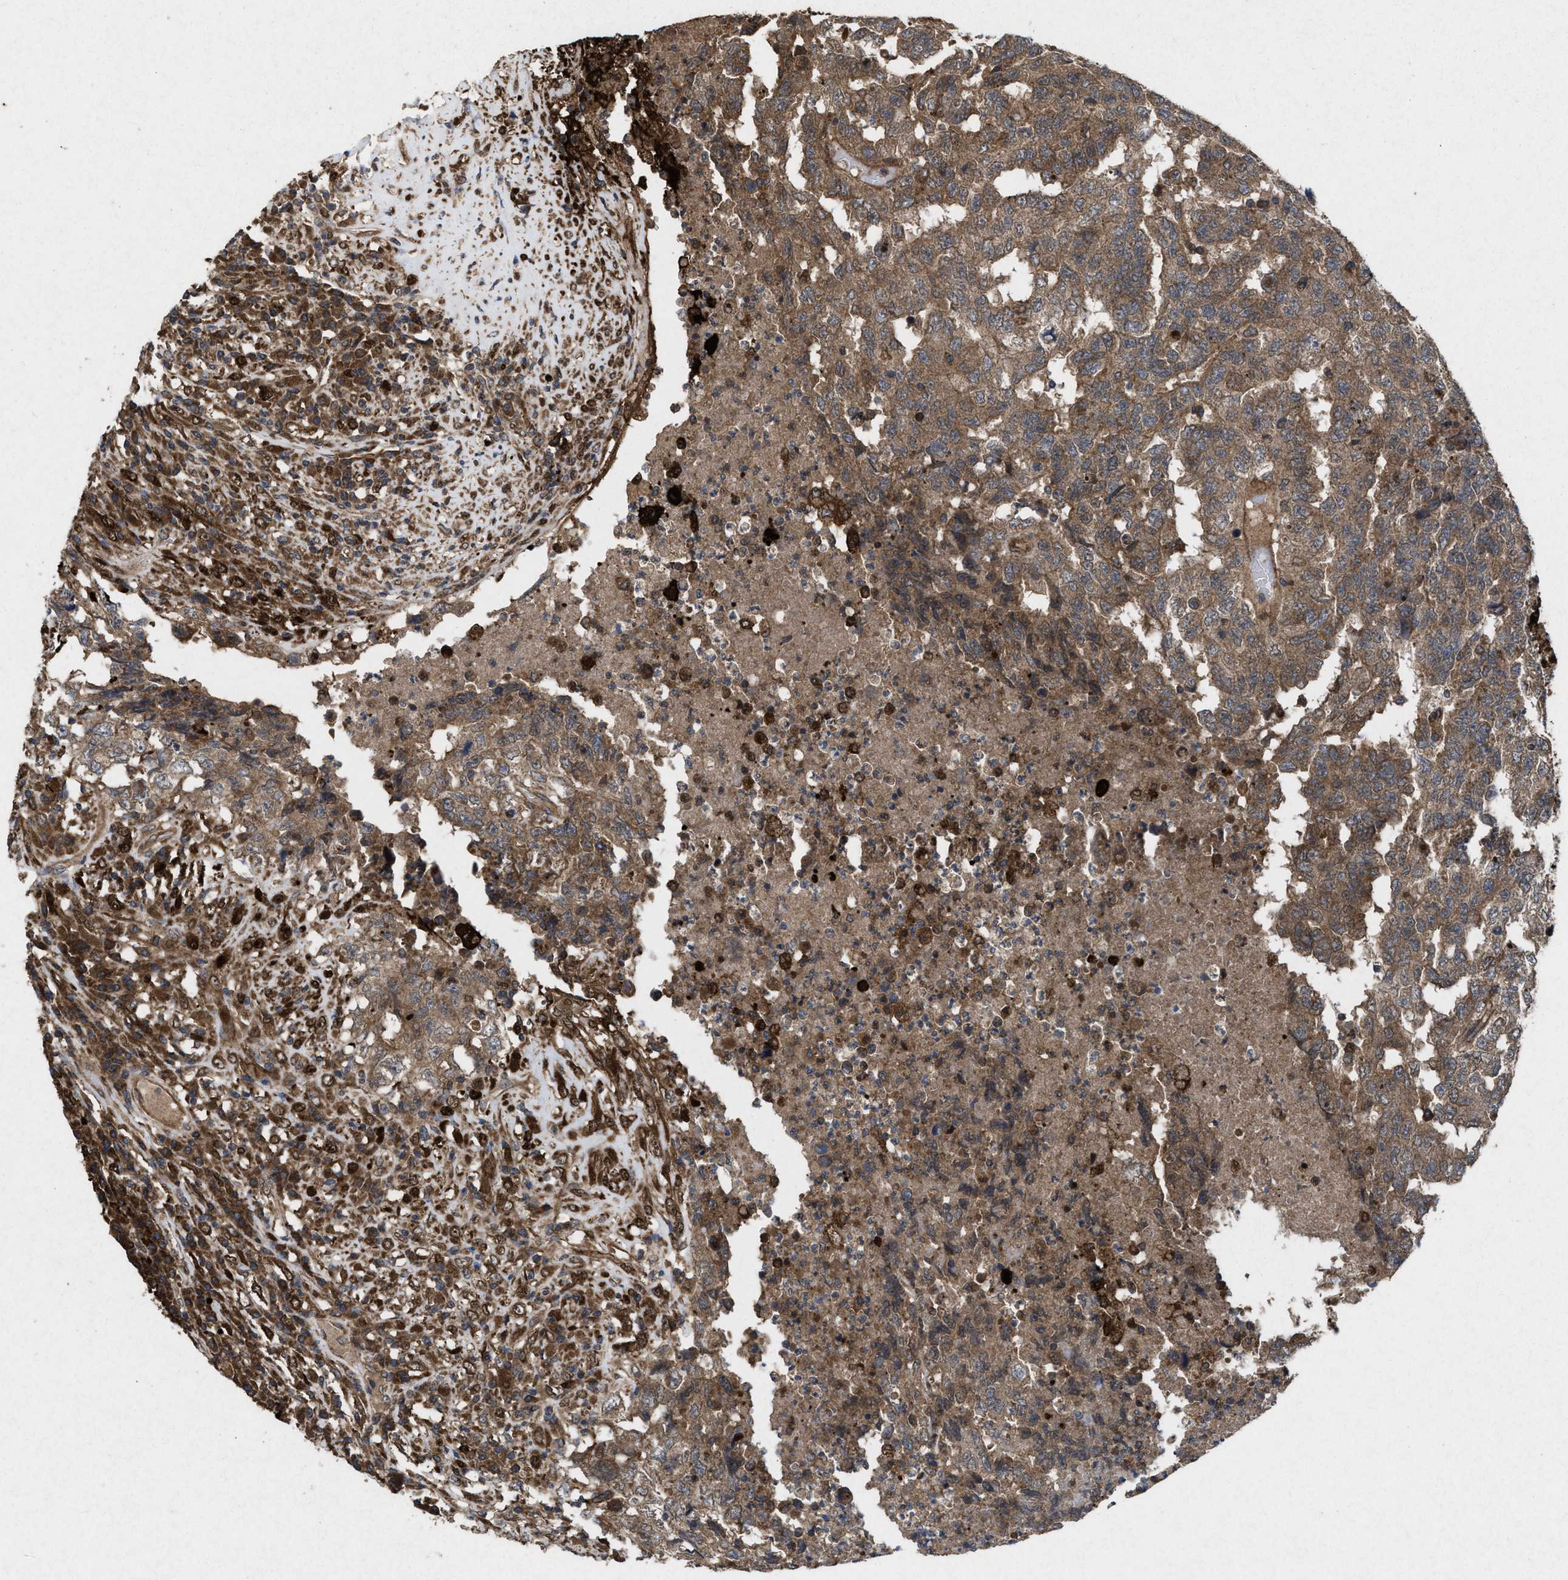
{"staining": {"intensity": "moderate", "quantity": ">75%", "location": "cytoplasmic/membranous"}, "tissue": "testis cancer", "cell_type": "Tumor cells", "image_type": "cancer", "snomed": [{"axis": "morphology", "description": "Necrosis, NOS"}, {"axis": "morphology", "description": "Carcinoma, Embryonal, NOS"}, {"axis": "topography", "description": "Testis"}], "caption": "IHC of testis cancer demonstrates medium levels of moderate cytoplasmic/membranous positivity in about >75% of tumor cells. IHC stains the protein of interest in brown and the nuclei are stained blue.", "gene": "MSI2", "patient": {"sex": "male", "age": 19}}